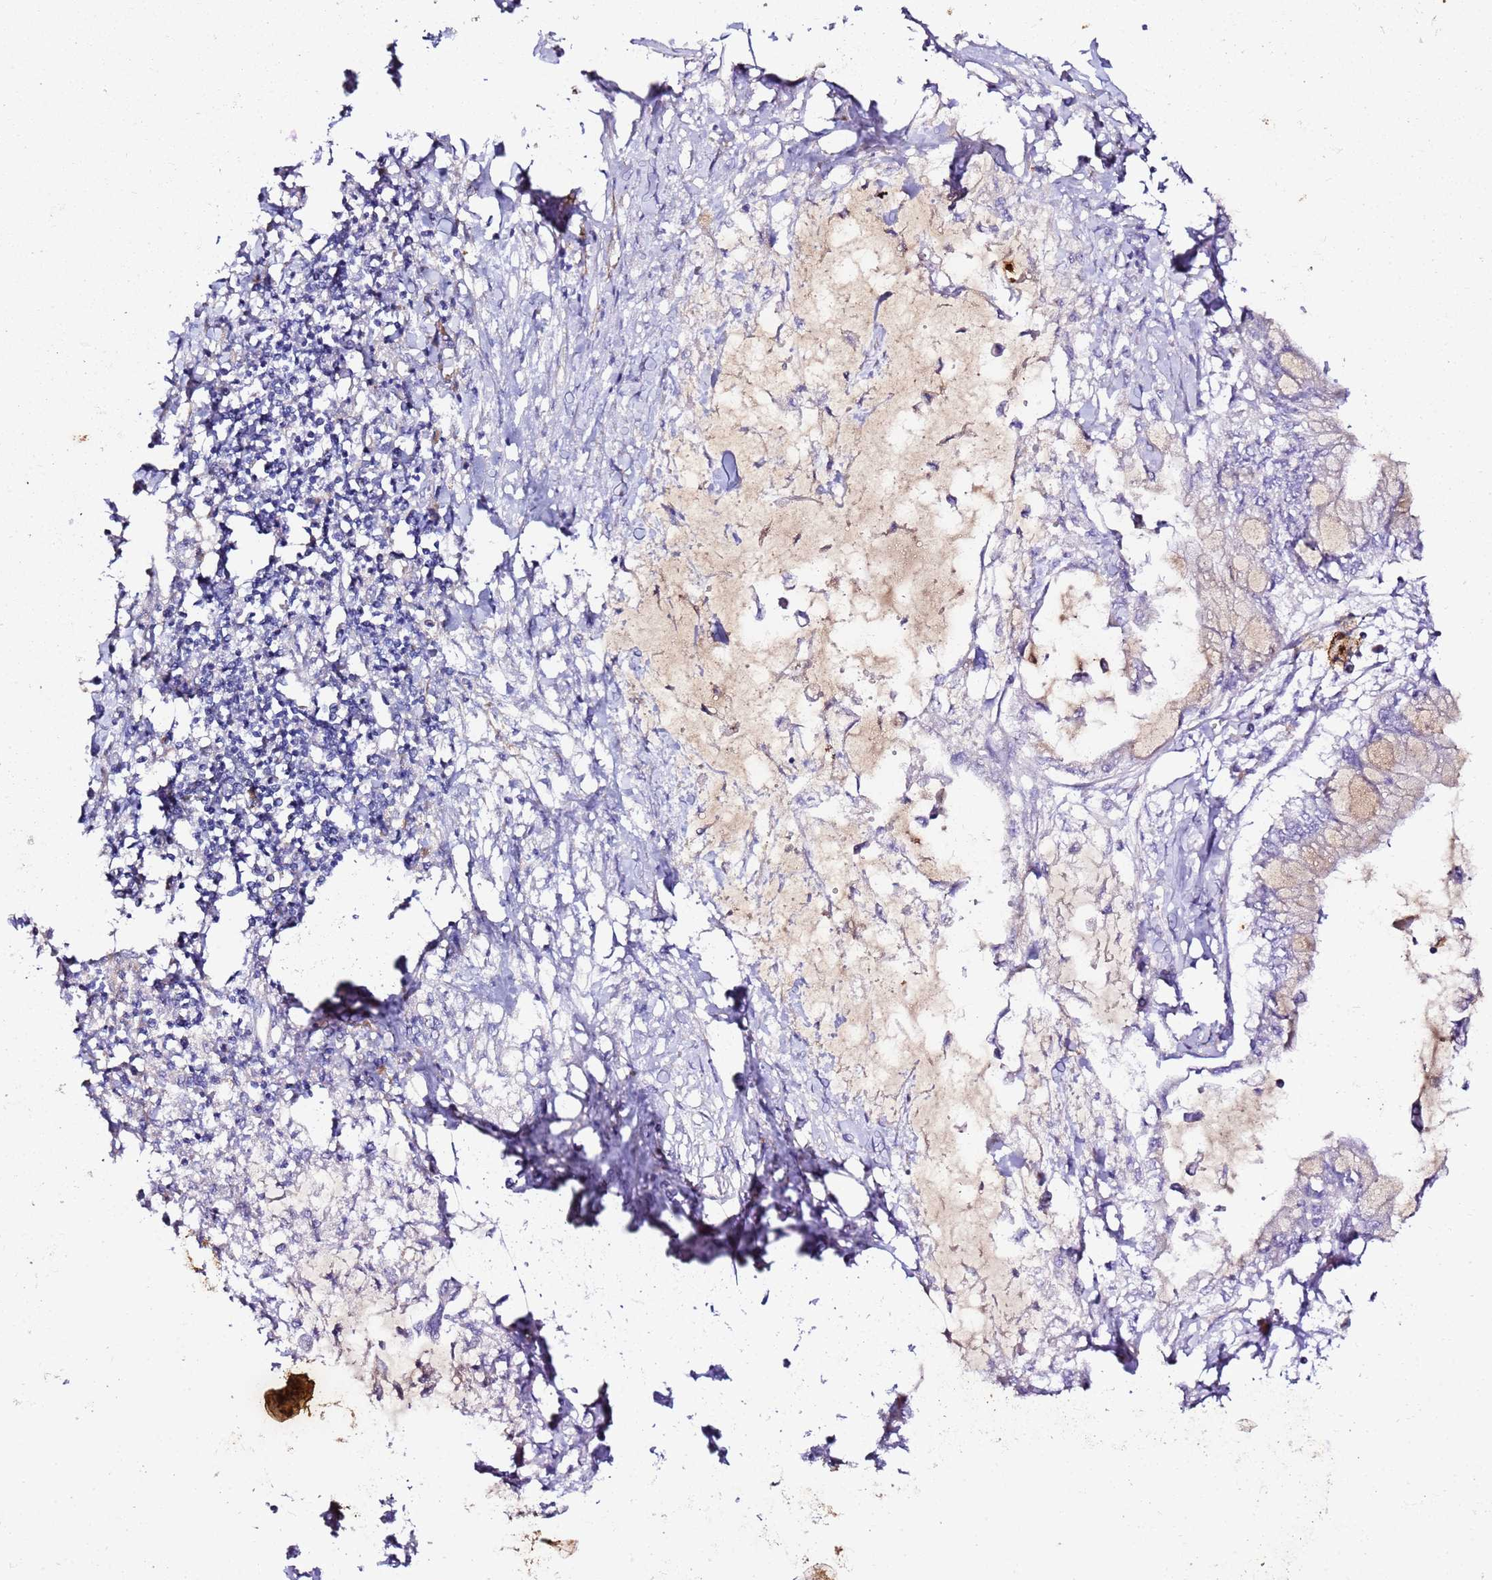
{"staining": {"intensity": "negative", "quantity": "none", "location": "none"}, "tissue": "pancreatic cancer", "cell_type": "Tumor cells", "image_type": "cancer", "snomed": [{"axis": "morphology", "description": "Adenocarcinoma, NOS"}, {"axis": "topography", "description": "Pancreas"}], "caption": "IHC micrograph of adenocarcinoma (pancreatic) stained for a protein (brown), which exhibits no staining in tumor cells.", "gene": "KRTAP21-3", "patient": {"sex": "male", "age": 48}}